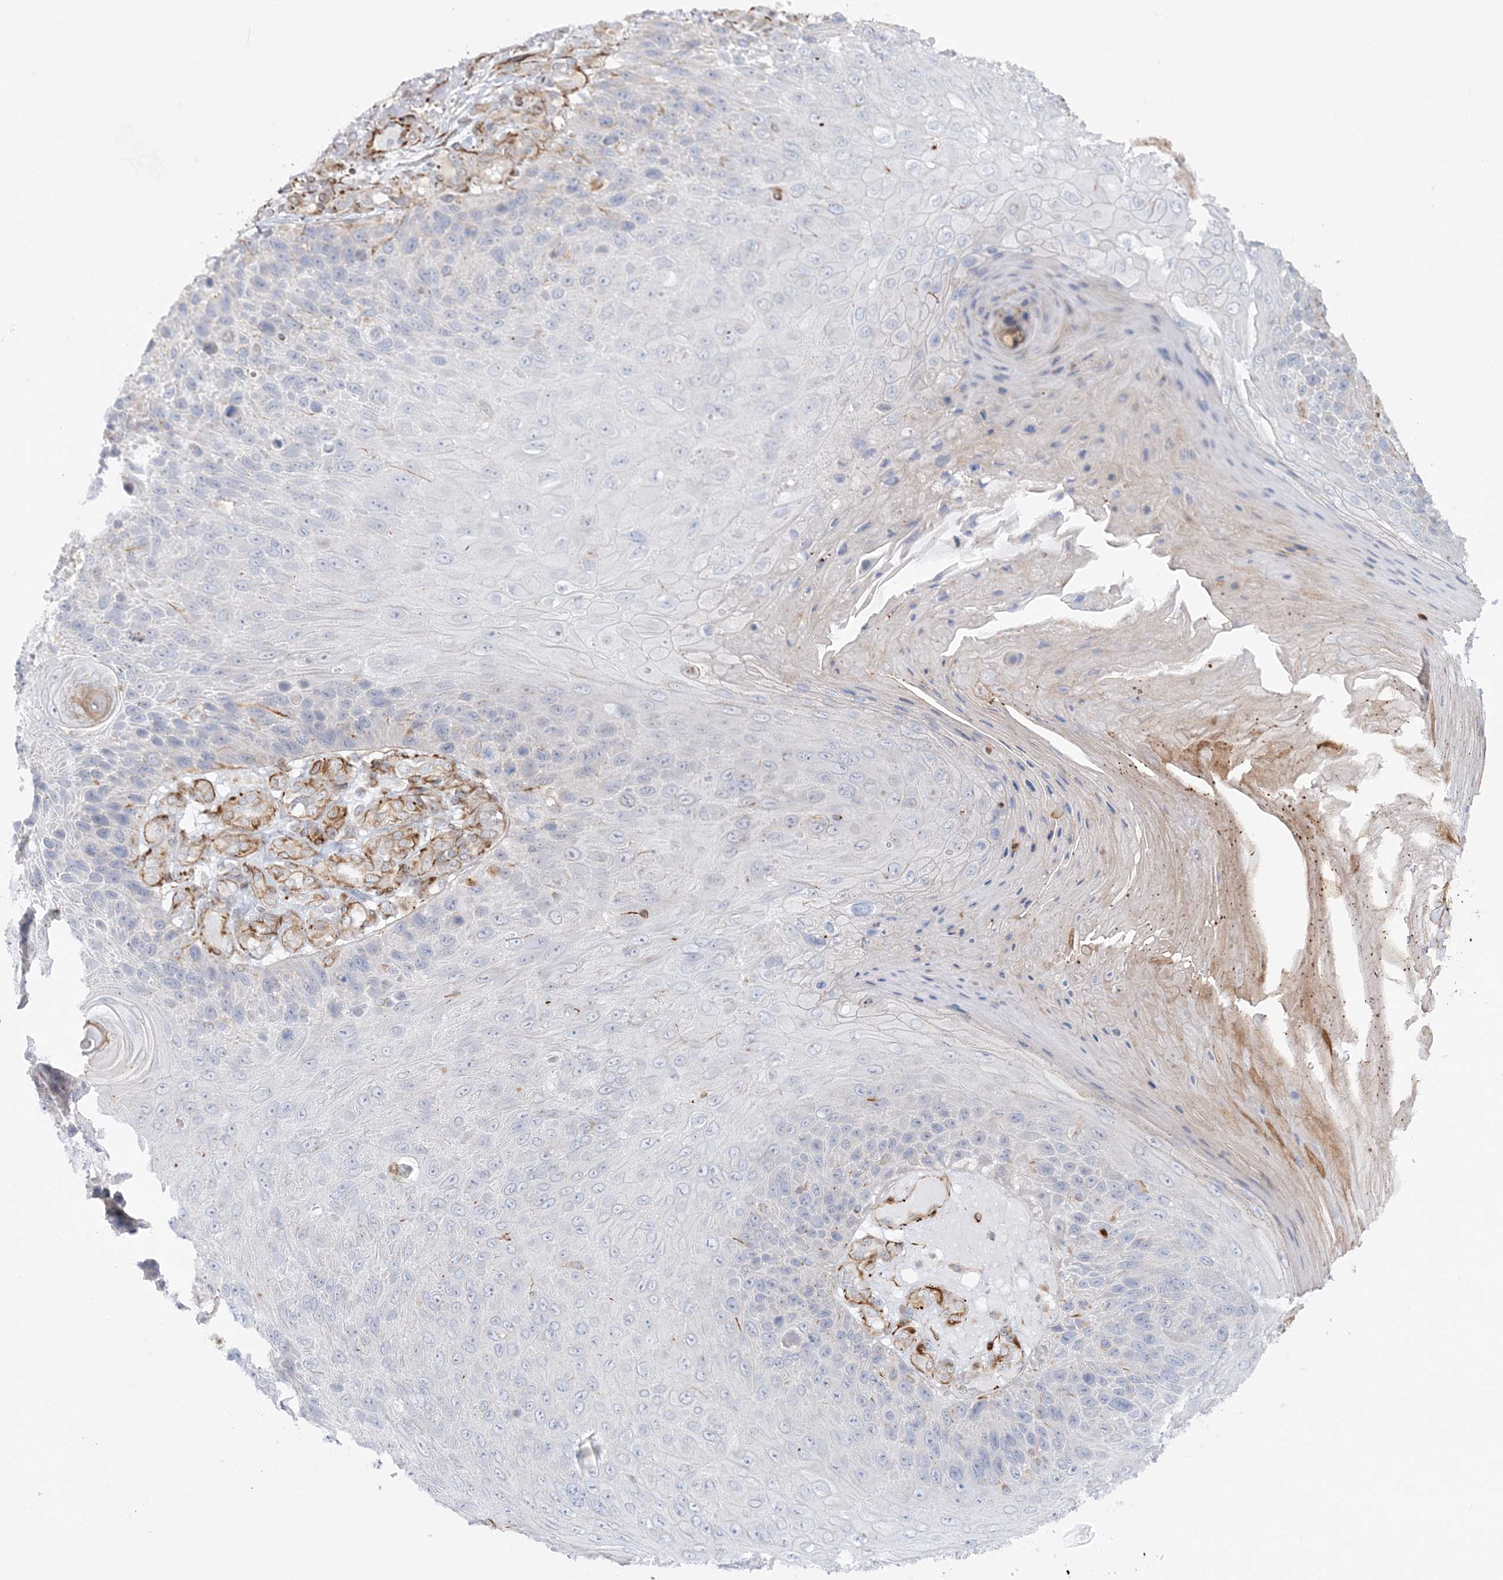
{"staining": {"intensity": "negative", "quantity": "none", "location": "none"}, "tissue": "skin cancer", "cell_type": "Tumor cells", "image_type": "cancer", "snomed": [{"axis": "morphology", "description": "Squamous cell carcinoma, NOS"}, {"axis": "topography", "description": "Skin"}], "caption": "DAB immunohistochemical staining of skin squamous cell carcinoma shows no significant expression in tumor cells.", "gene": "SCLT1", "patient": {"sex": "female", "age": 88}}